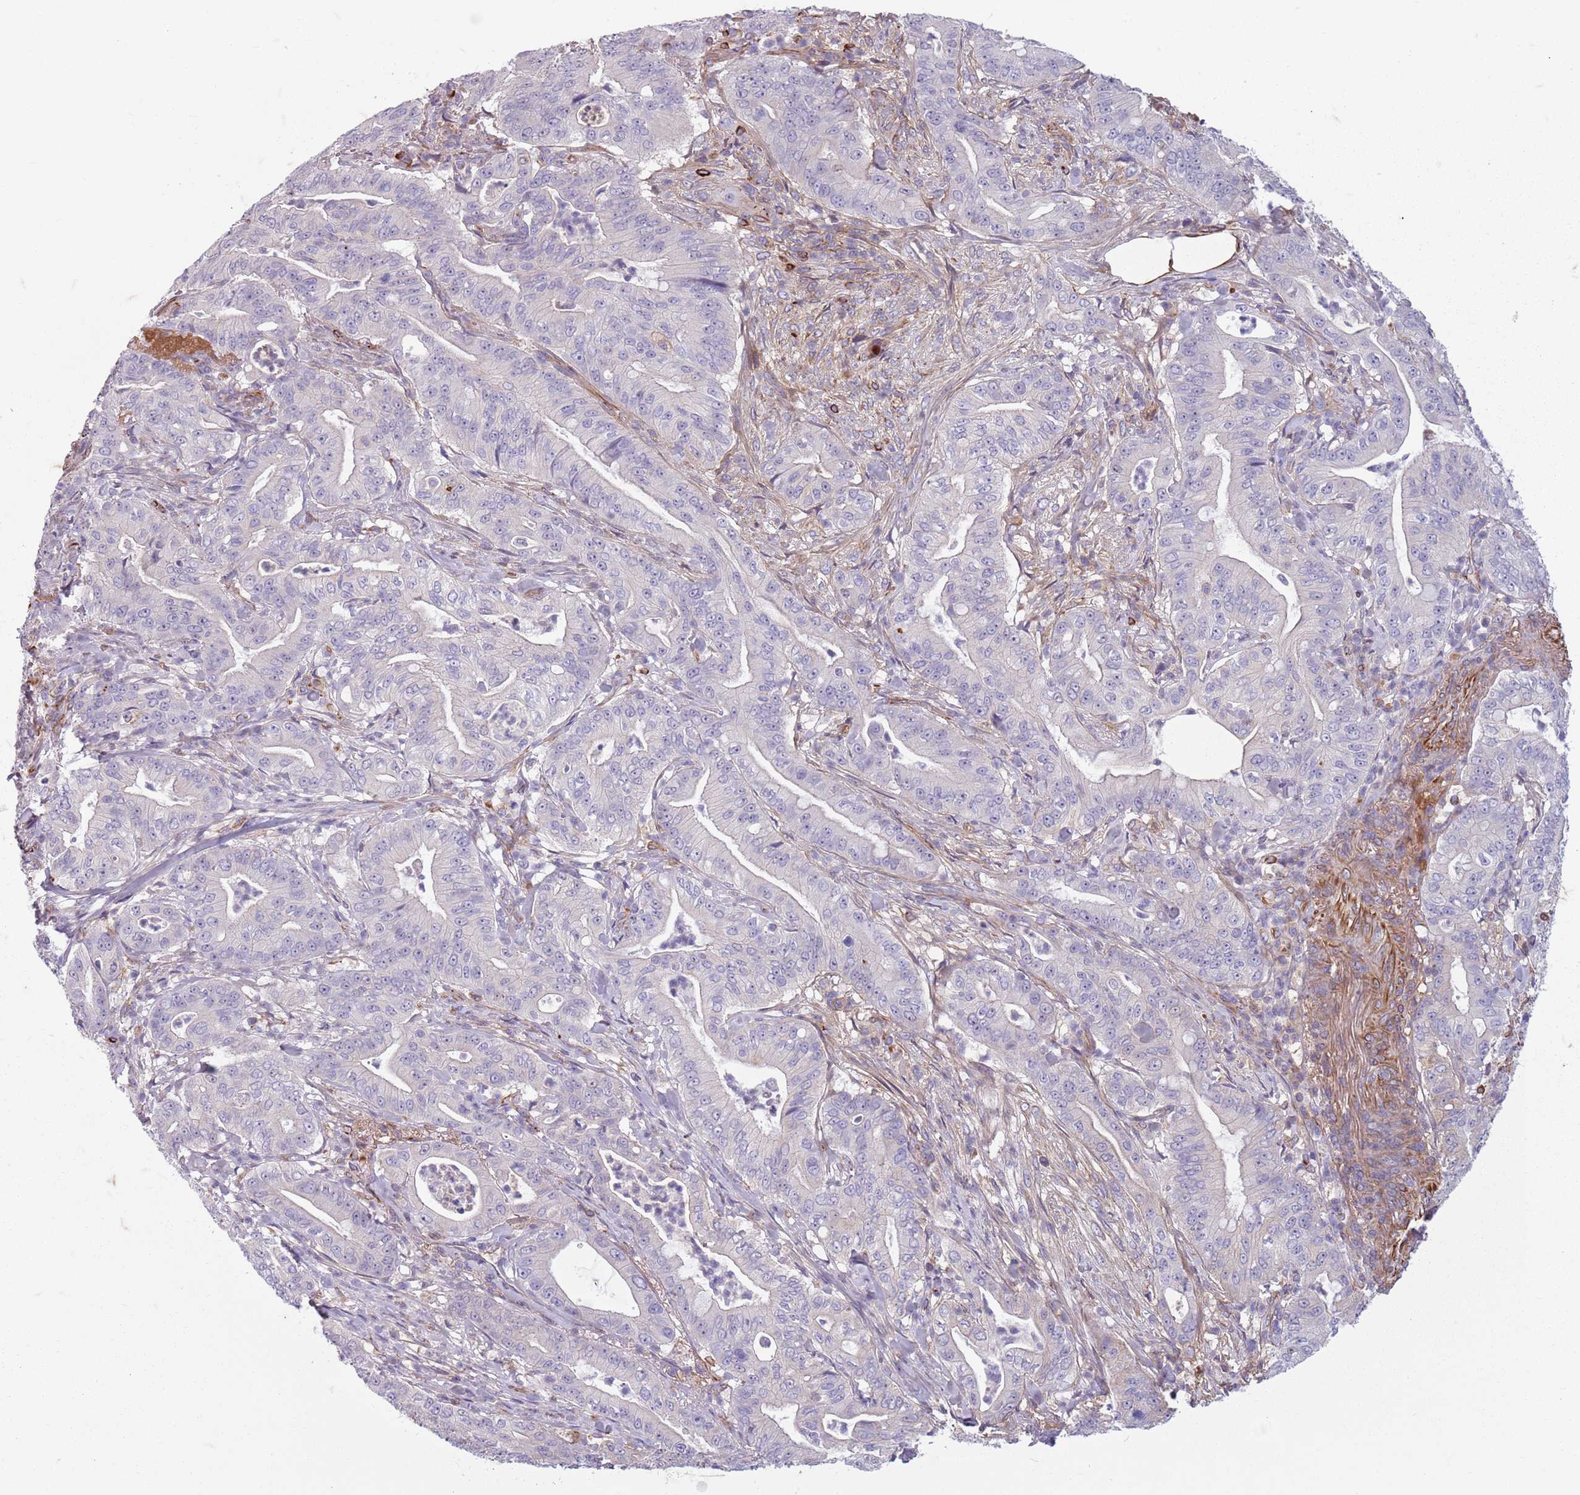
{"staining": {"intensity": "negative", "quantity": "none", "location": "none"}, "tissue": "pancreatic cancer", "cell_type": "Tumor cells", "image_type": "cancer", "snomed": [{"axis": "morphology", "description": "Adenocarcinoma, NOS"}, {"axis": "topography", "description": "Pancreas"}], "caption": "This is an immunohistochemistry (IHC) histopathology image of pancreatic cancer. There is no positivity in tumor cells.", "gene": "TAS2R38", "patient": {"sex": "male", "age": 71}}